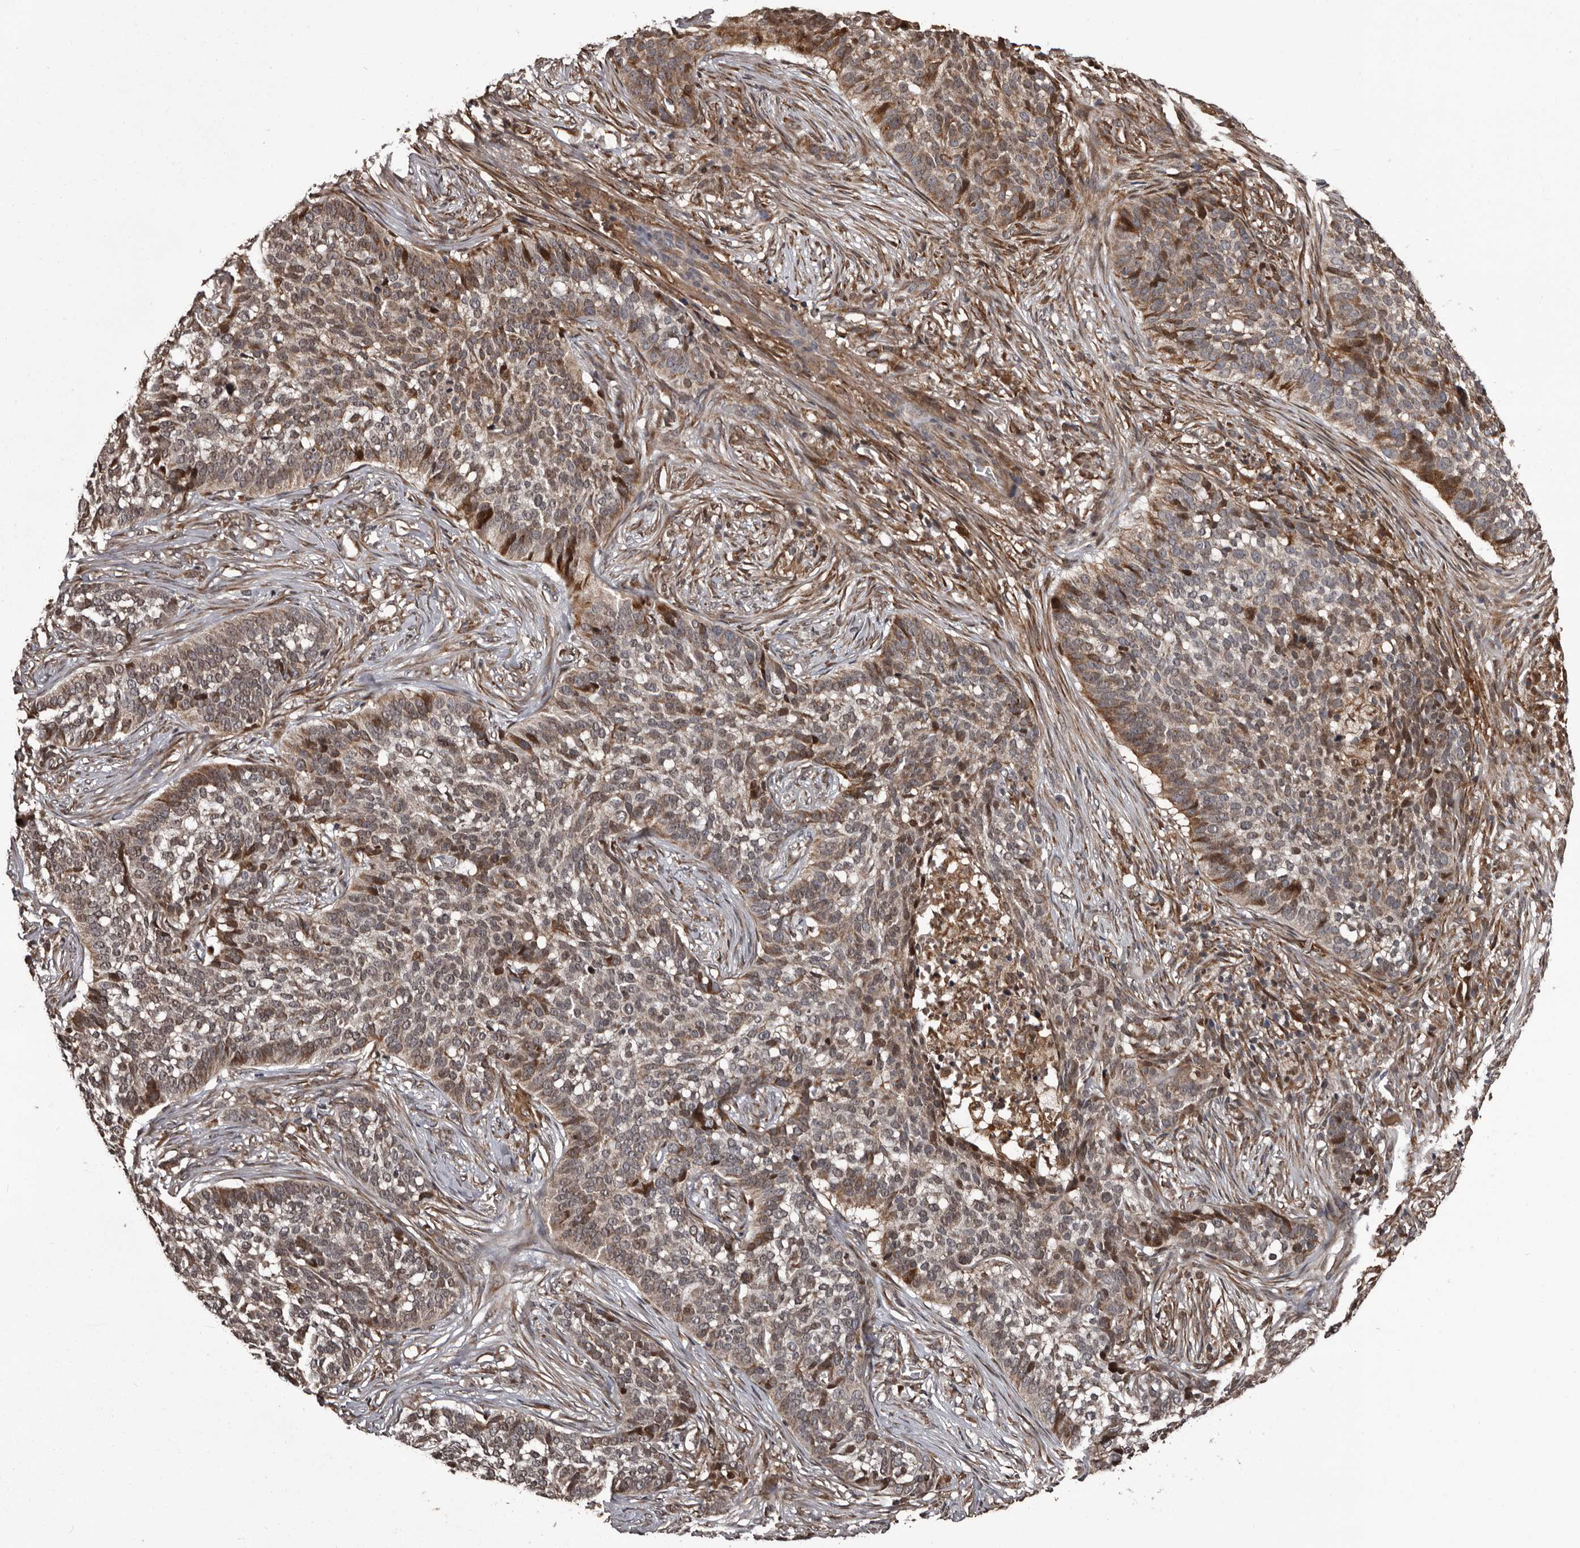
{"staining": {"intensity": "moderate", "quantity": "<25%", "location": "cytoplasmic/membranous,nuclear"}, "tissue": "skin cancer", "cell_type": "Tumor cells", "image_type": "cancer", "snomed": [{"axis": "morphology", "description": "Basal cell carcinoma"}, {"axis": "topography", "description": "Skin"}], "caption": "An image of human basal cell carcinoma (skin) stained for a protein shows moderate cytoplasmic/membranous and nuclear brown staining in tumor cells.", "gene": "SERTAD4", "patient": {"sex": "male", "age": 85}}